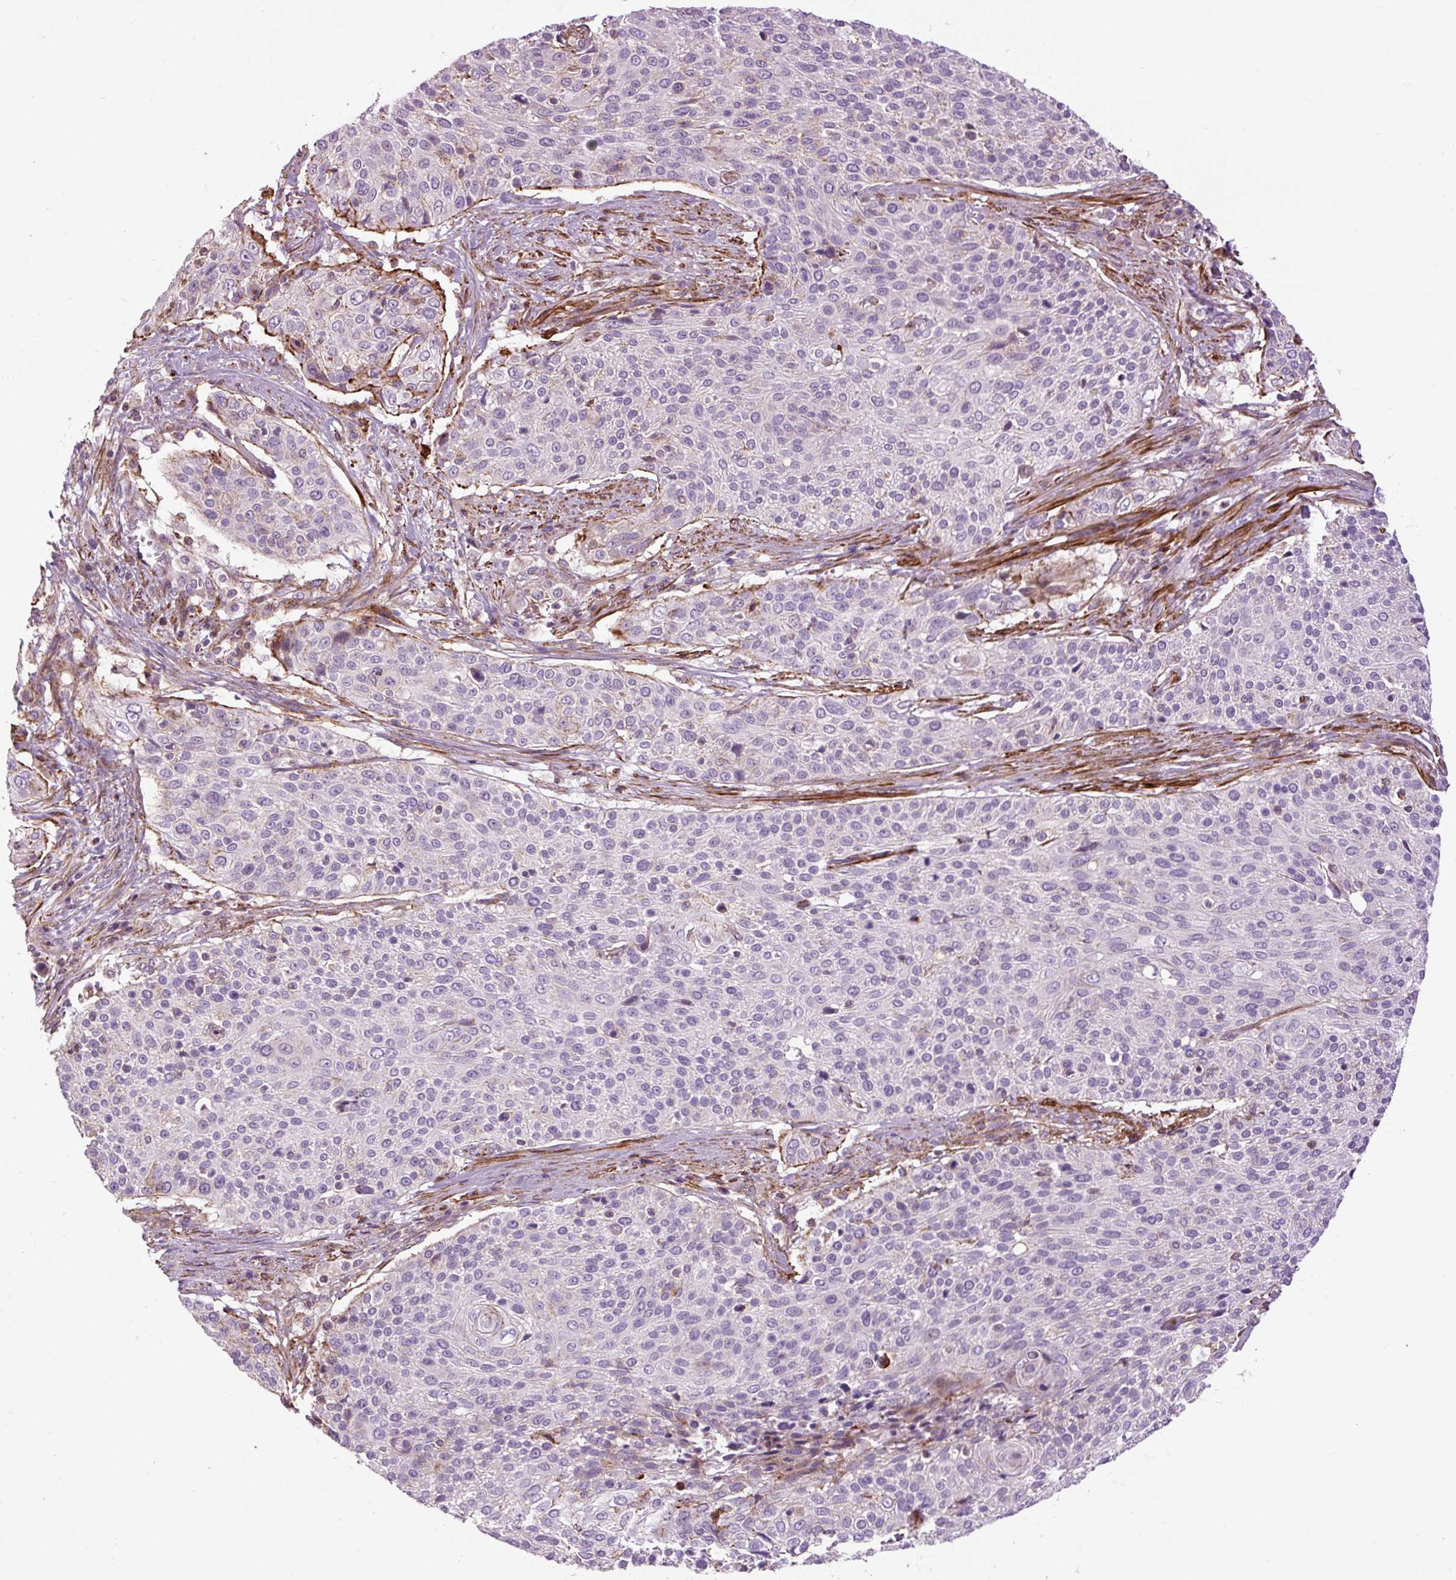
{"staining": {"intensity": "negative", "quantity": "none", "location": "none"}, "tissue": "cervical cancer", "cell_type": "Tumor cells", "image_type": "cancer", "snomed": [{"axis": "morphology", "description": "Squamous cell carcinoma, NOS"}, {"axis": "topography", "description": "Cervix"}], "caption": "Immunohistochemical staining of human squamous cell carcinoma (cervical) reveals no significant staining in tumor cells.", "gene": "ZNF197", "patient": {"sex": "female", "age": 31}}